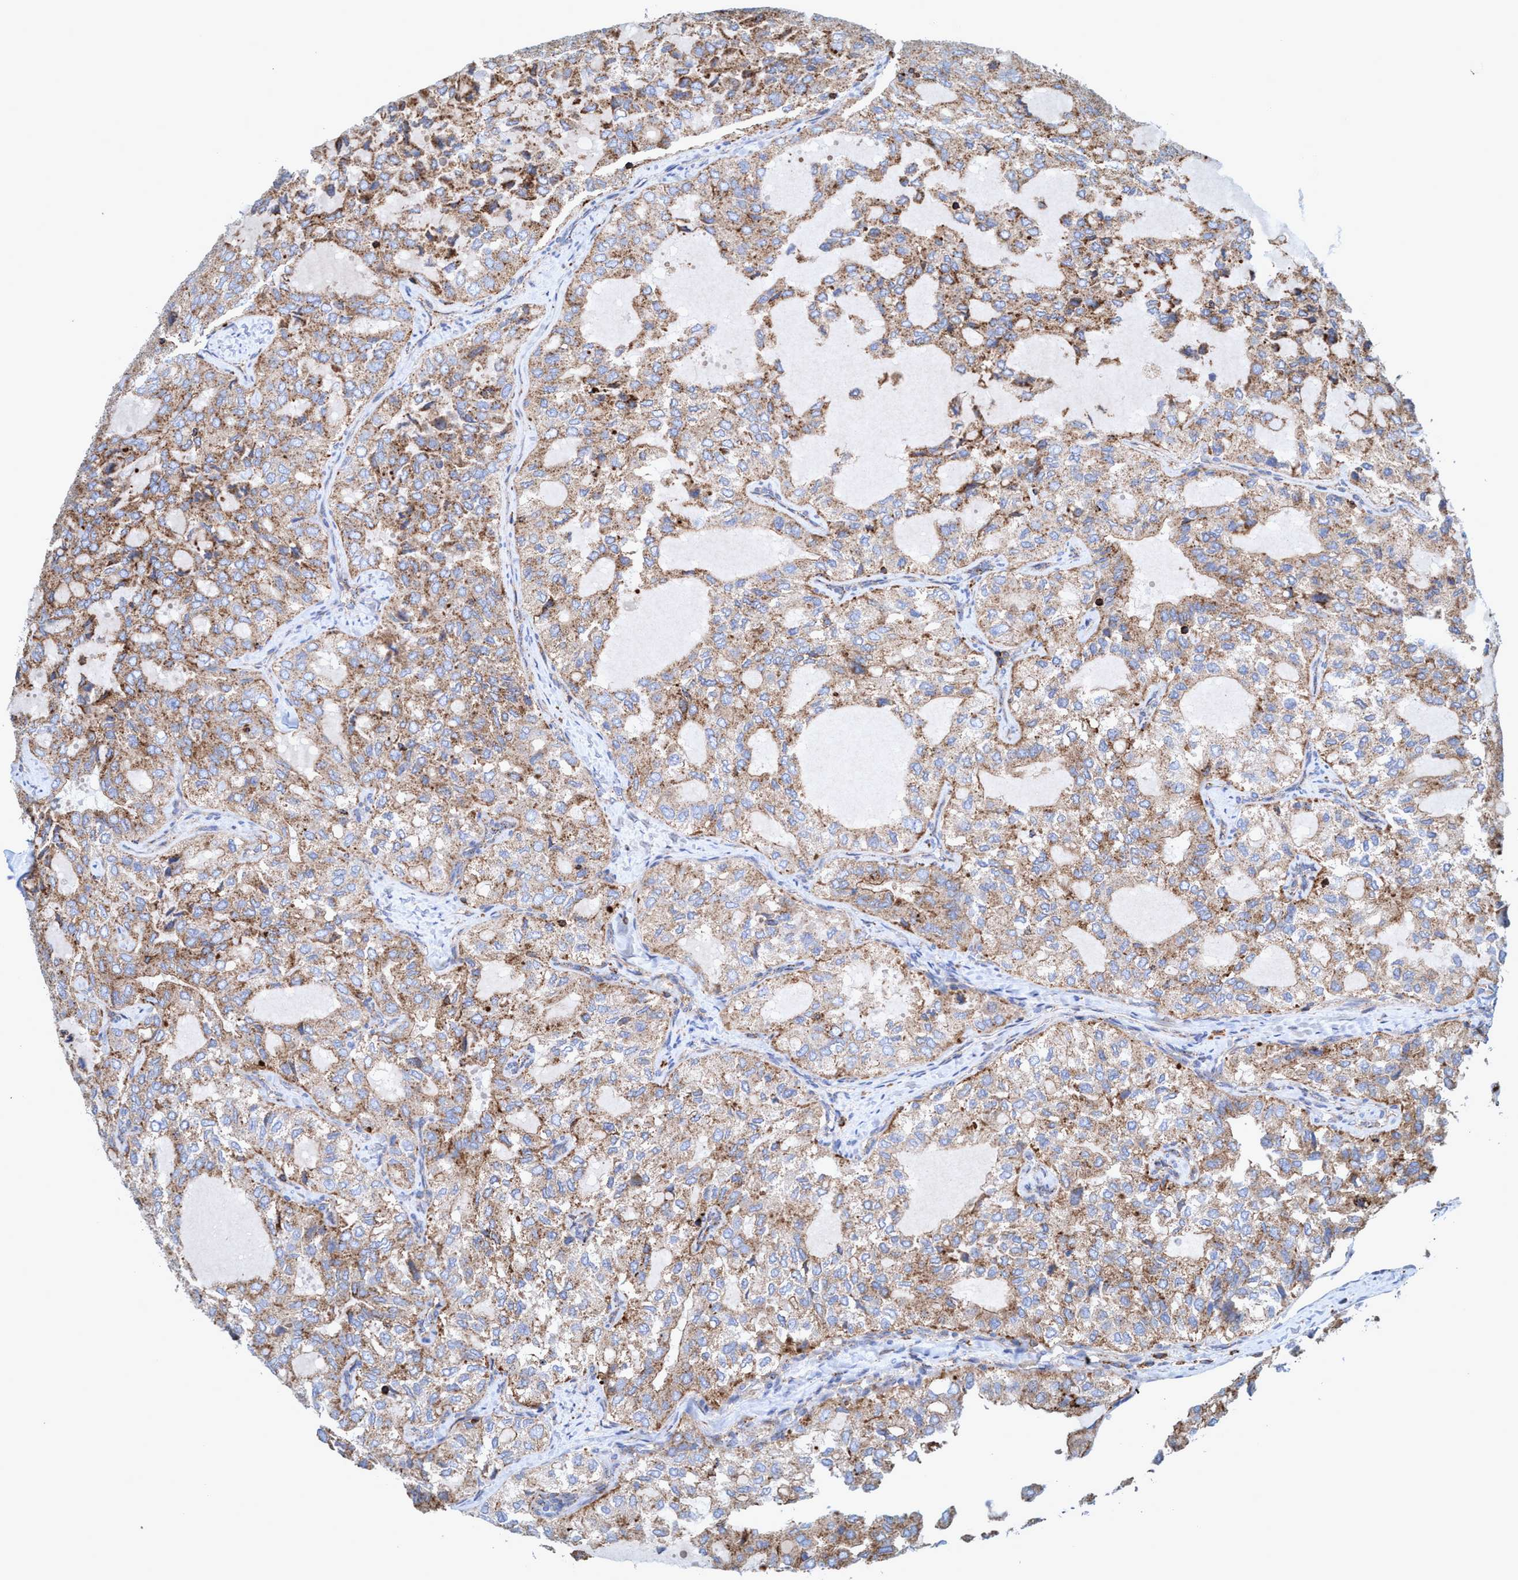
{"staining": {"intensity": "moderate", "quantity": ">75%", "location": "cytoplasmic/membranous"}, "tissue": "thyroid cancer", "cell_type": "Tumor cells", "image_type": "cancer", "snomed": [{"axis": "morphology", "description": "Follicular adenoma carcinoma, NOS"}, {"axis": "topography", "description": "Thyroid gland"}], "caption": "Tumor cells exhibit moderate cytoplasmic/membranous positivity in approximately >75% of cells in thyroid cancer.", "gene": "TRIM65", "patient": {"sex": "male", "age": 75}}